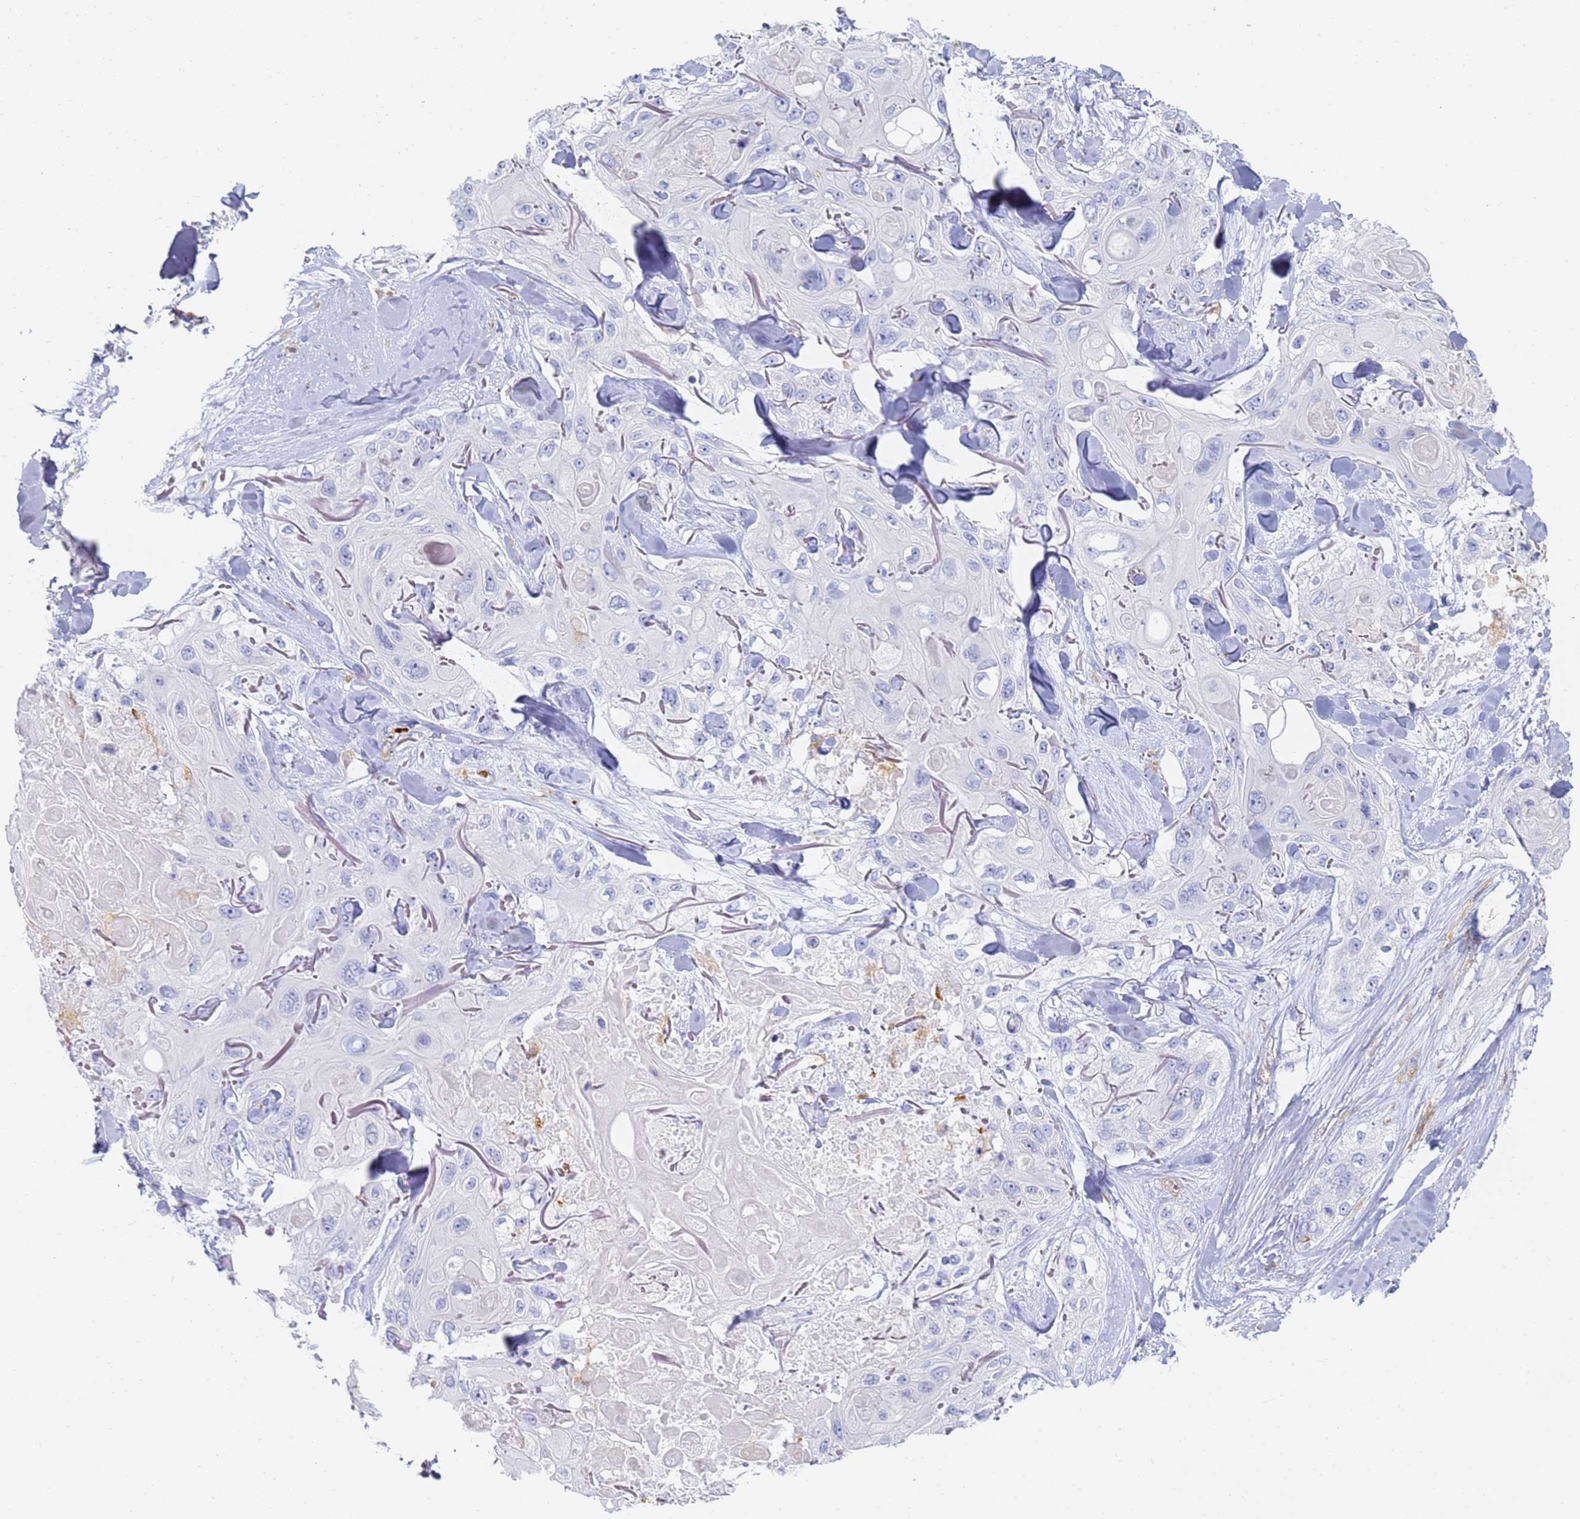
{"staining": {"intensity": "negative", "quantity": "none", "location": "none"}, "tissue": "skin cancer", "cell_type": "Tumor cells", "image_type": "cancer", "snomed": [{"axis": "morphology", "description": "Normal tissue, NOS"}, {"axis": "morphology", "description": "Squamous cell carcinoma, NOS"}, {"axis": "topography", "description": "Skin"}], "caption": "High power microscopy image of an IHC photomicrograph of squamous cell carcinoma (skin), revealing no significant staining in tumor cells.", "gene": "BIN2", "patient": {"sex": "male", "age": 72}}